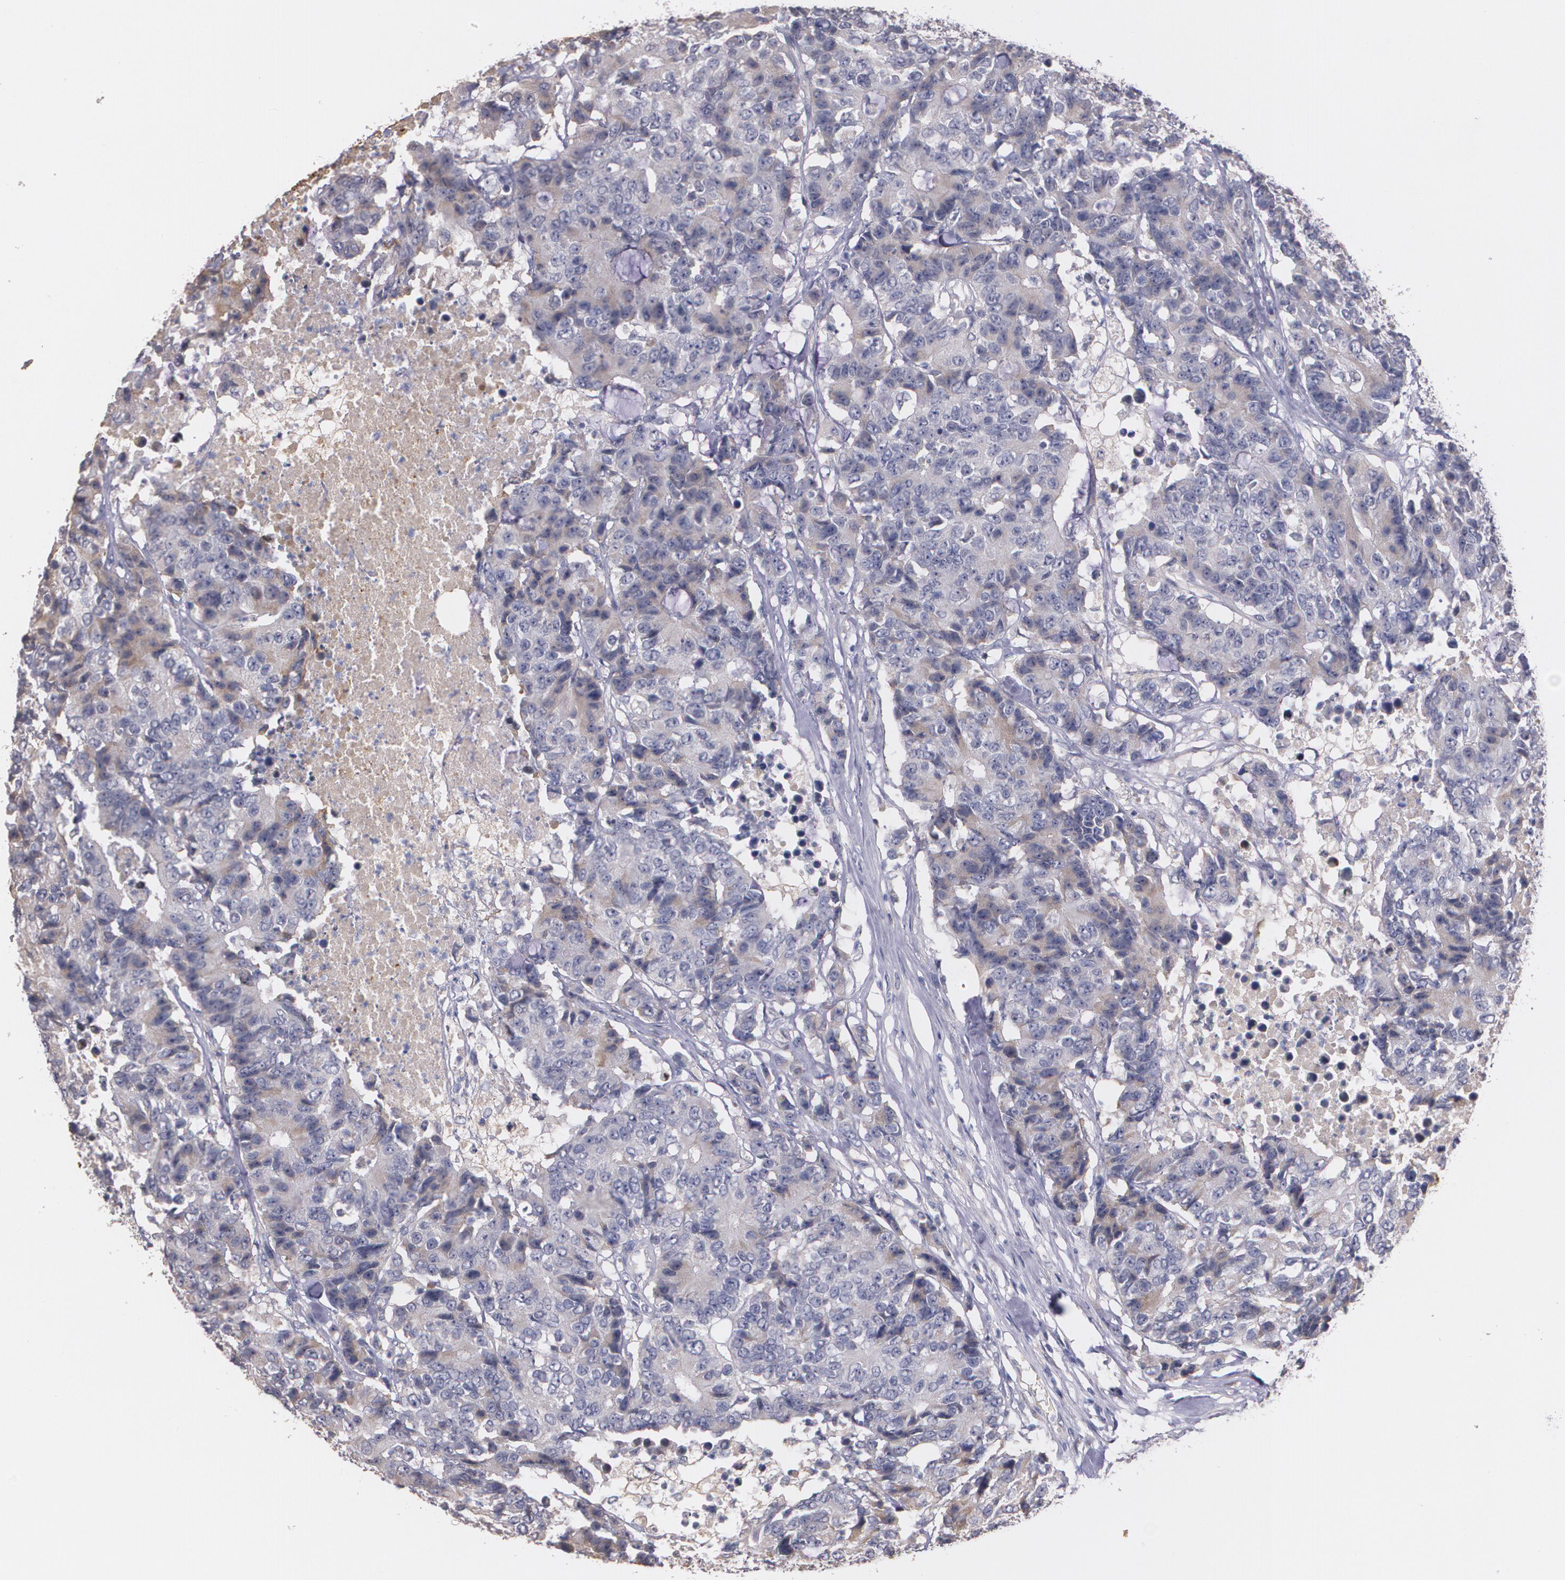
{"staining": {"intensity": "weak", "quantity": "<25%", "location": "cytoplasmic/membranous"}, "tissue": "colorectal cancer", "cell_type": "Tumor cells", "image_type": "cancer", "snomed": [{"axis": "morphology", "description": "Adenocarcinoma, NOS"}, {"axis": "topography", "description": "Colon"}], "caption": "Colorectal cancer (adenocarcinoma) was stained to show a protein in brown. There is no significant staining in tumor cells. (Immunohistochemistry, brightfield microscopy, high magnification).", "gene": "AMBP", "patient": {"sex": "female", "age": 86}}